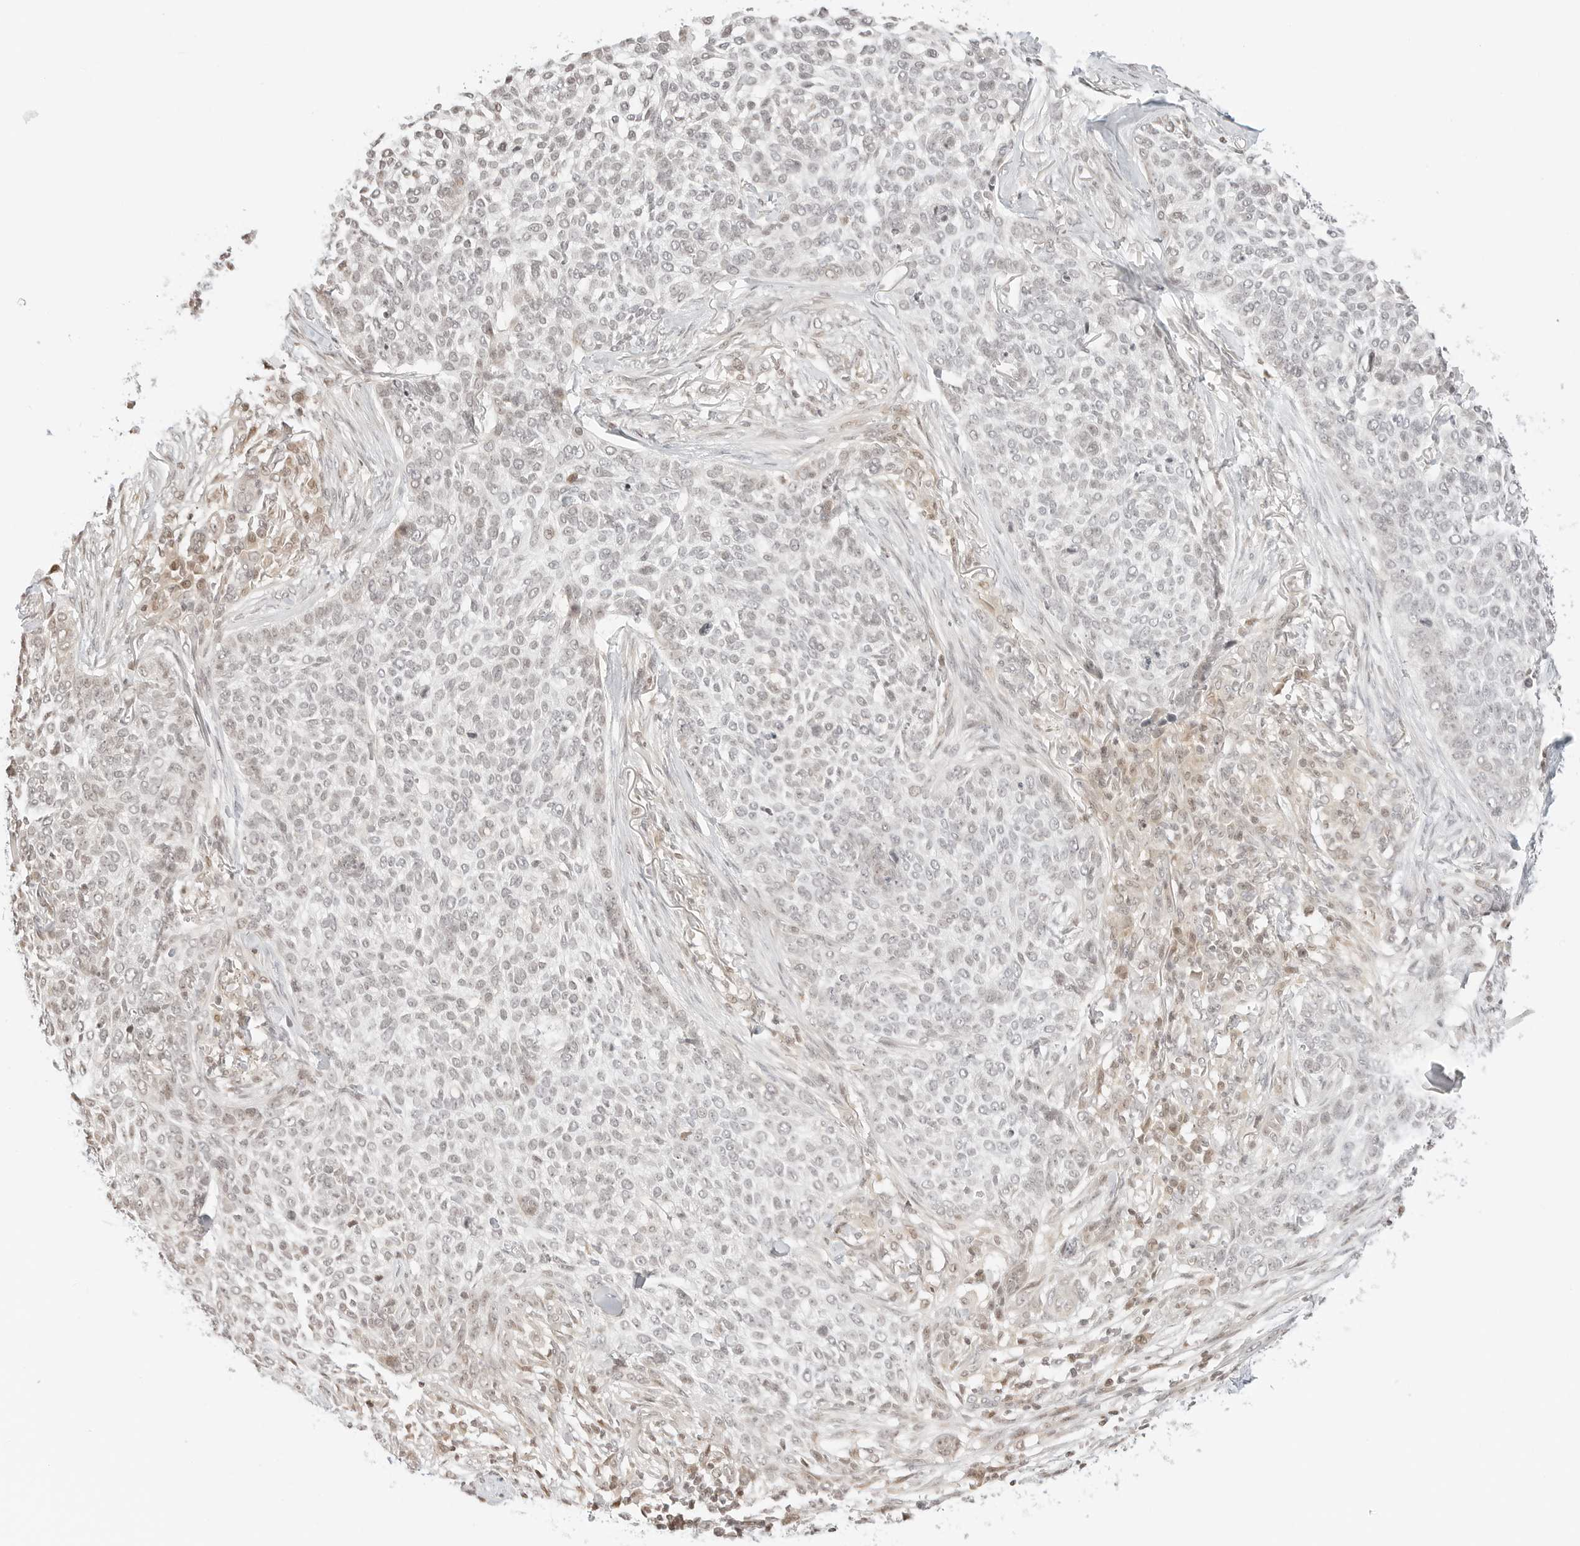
{"staining": {"intensity": "negative", "quantity": "none", "location": "none"}, "tissue": "skin cancer", "cell_type": "Tumor cells", "image_type": "cancer", "snomed": [{"axis": "morphology", "description": "Basal cell carcinoma"}, {"axis": "topography", "description": "Skin"}], "caption": "Tumor cells show no significant expression in skin cancer.", "gene": "RPS6KL1", "patient": {"sex": "female", "age": 64}}